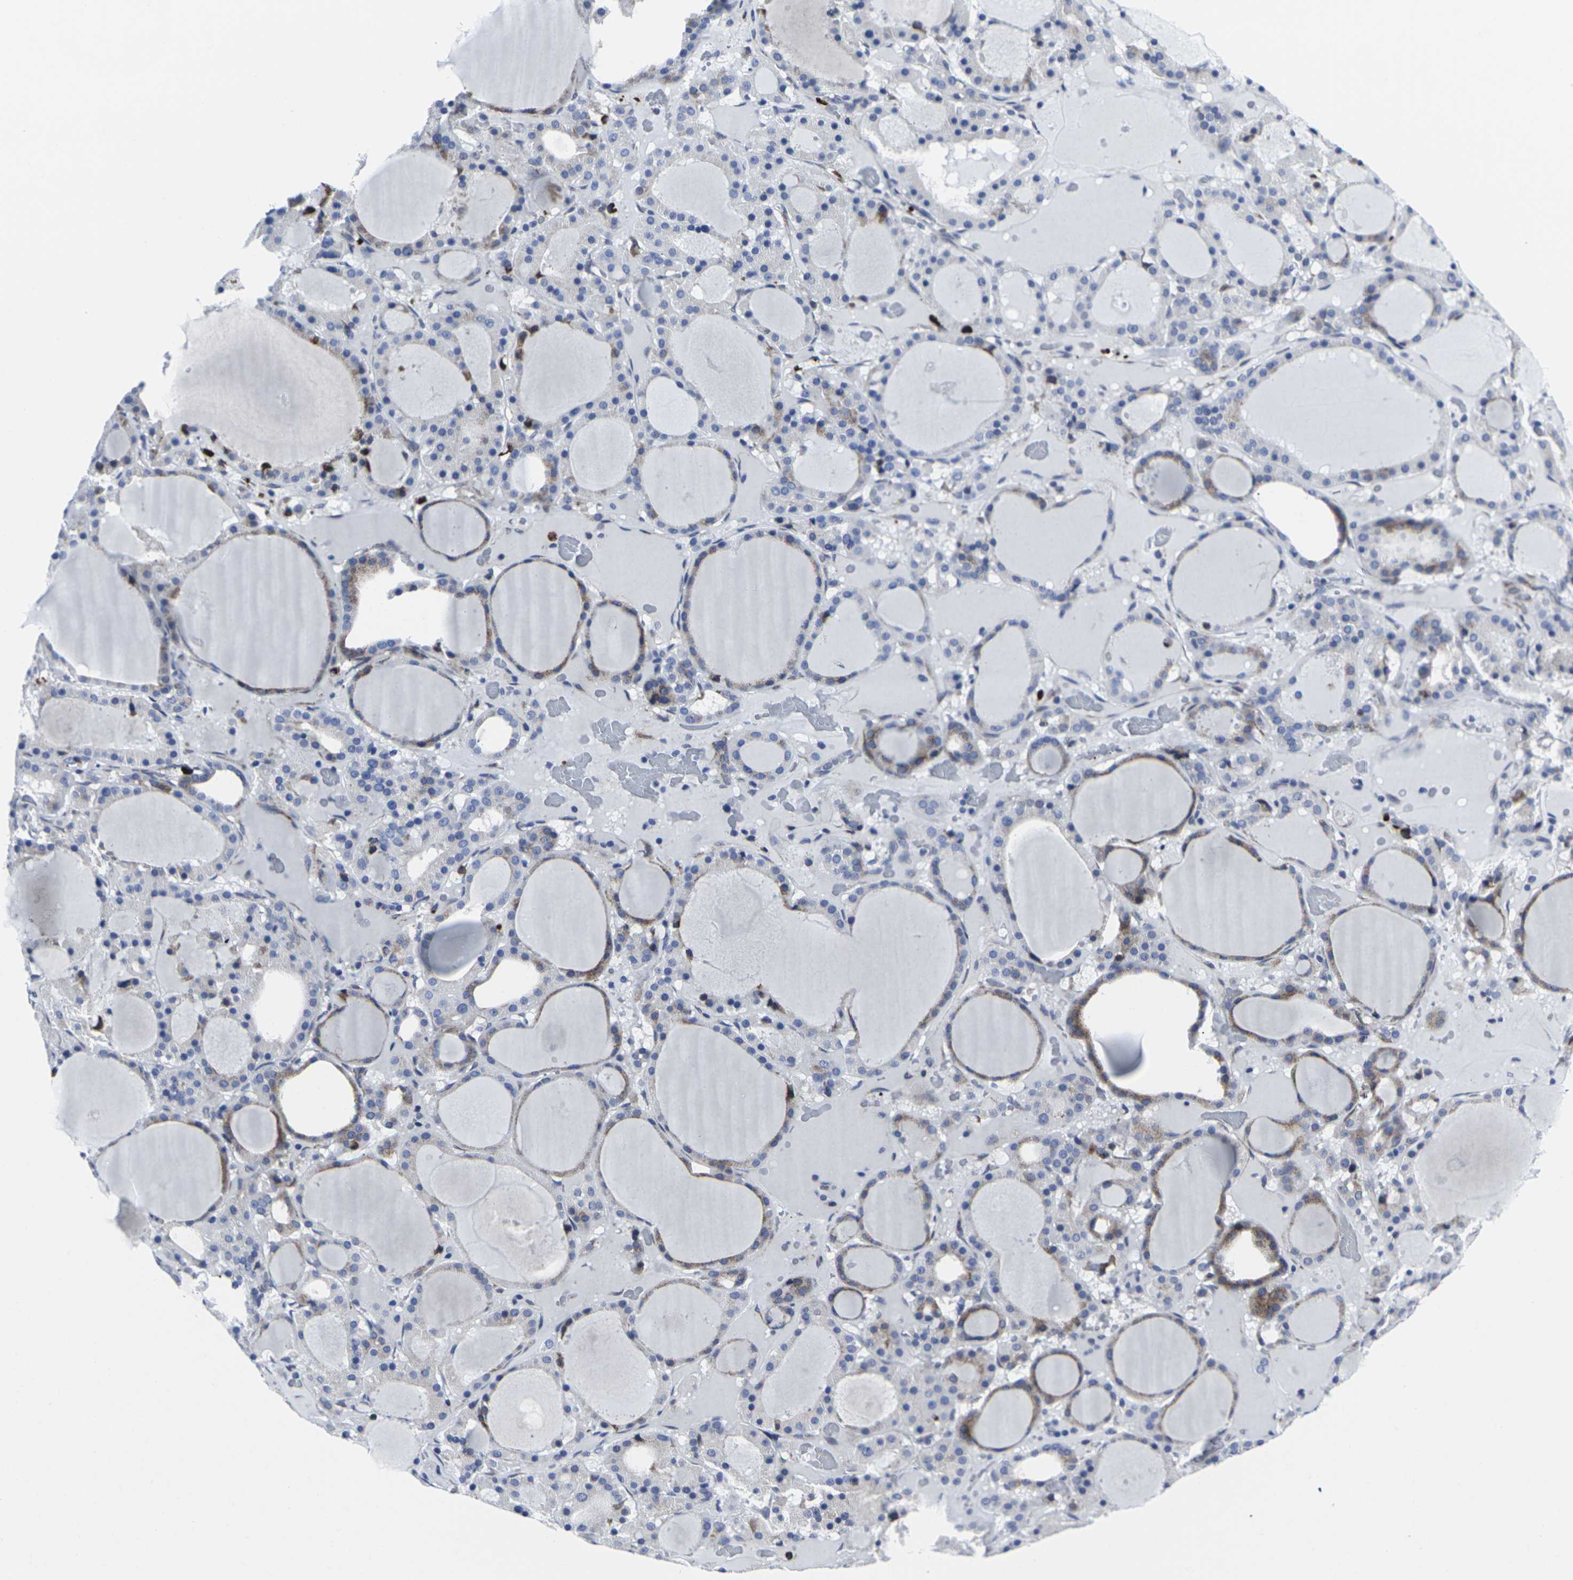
{"staining": {"intensity": "strong", "quantity": "25%-75%", "location": "cytoplasmic/membranous"}, "tissue": "thyroid gland", "cell_type": "Glandular cells", "image_type": "normal", "snomed": [{"axis": "morphology", "description": "Normal tissue, NOS"}, {"axis": "morphology", "description": "Carcinoma, NOS"}, {"axis": "topography", "description": "Thyroid gland"}], "caption": "IHC of benign thyroid gland reveals high levels of strong cytoplasmic/membranous expression in approximately 25%-75% of glandular cells.", "gene": "RPN1", "patient": {"sex": "female", "age": 86}}